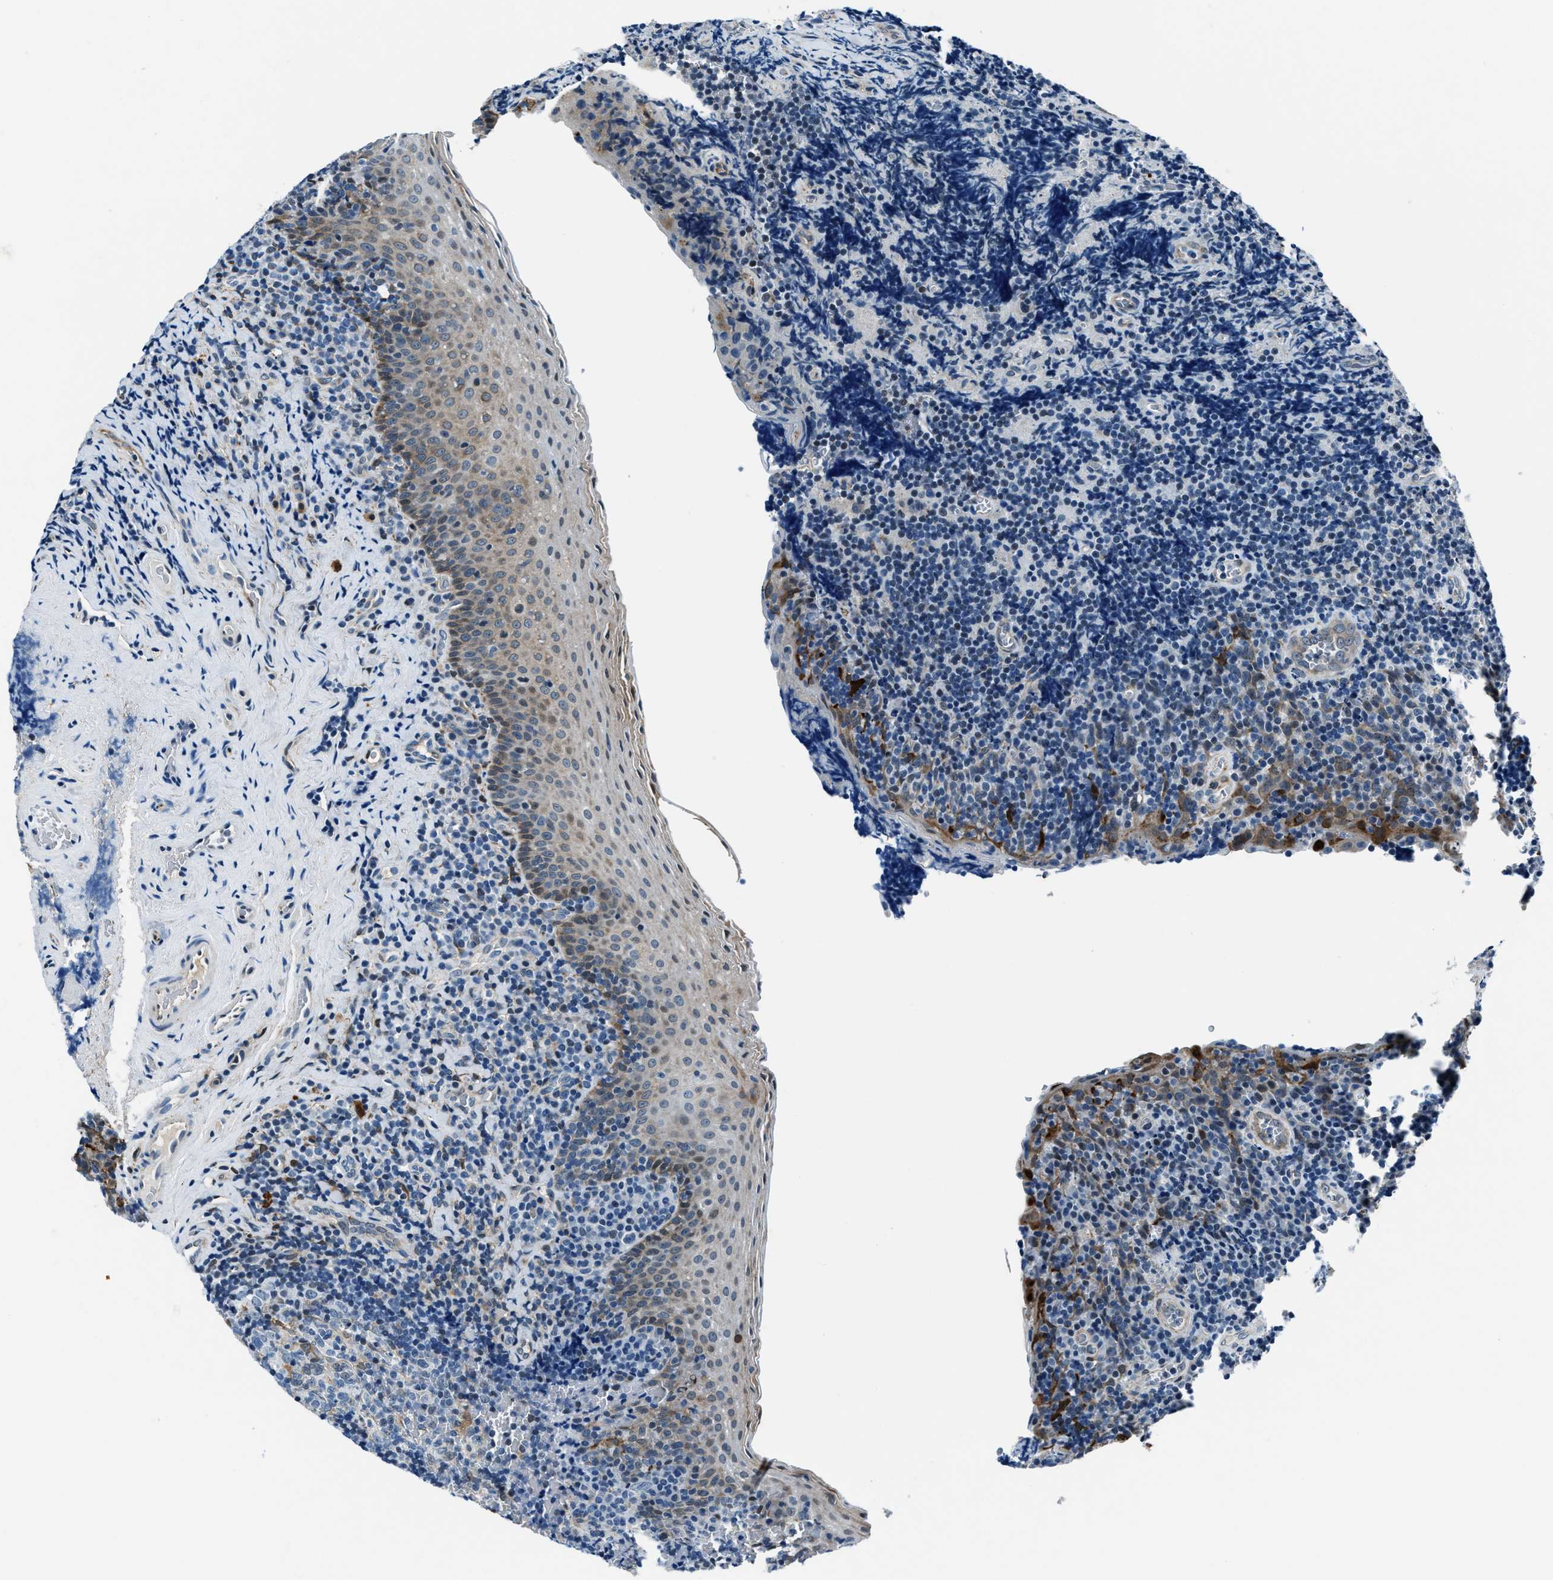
{"staining": {"intensity": "negative", "quantity": "none", "location": "none"}, "tissue": "tonsil", "cell_type": "Germinal center cells", "image_type": "normal", "snomed": [{"axis": "morphology", "description": "Normal tissue, NOS"}, {"axis": "morphology", "description": "Inflammation, NOS"}, {"axis": "topography", "description": "Tonsil"}], "caption": "An immunohistochemistry (IHC) photomicrograph of unremarkable tonsil is shown. There is no staining in germinal center cells of tonsil. Brightfield microscopy of immunohistochemistry (IHC) stained with DAB (3,3'-diaminobenzidine) (brown) and hematoxylin (blue), captured at high magnification.", "gene": "PTPDC1", "patient": {"sex": "female", "age": 31}}